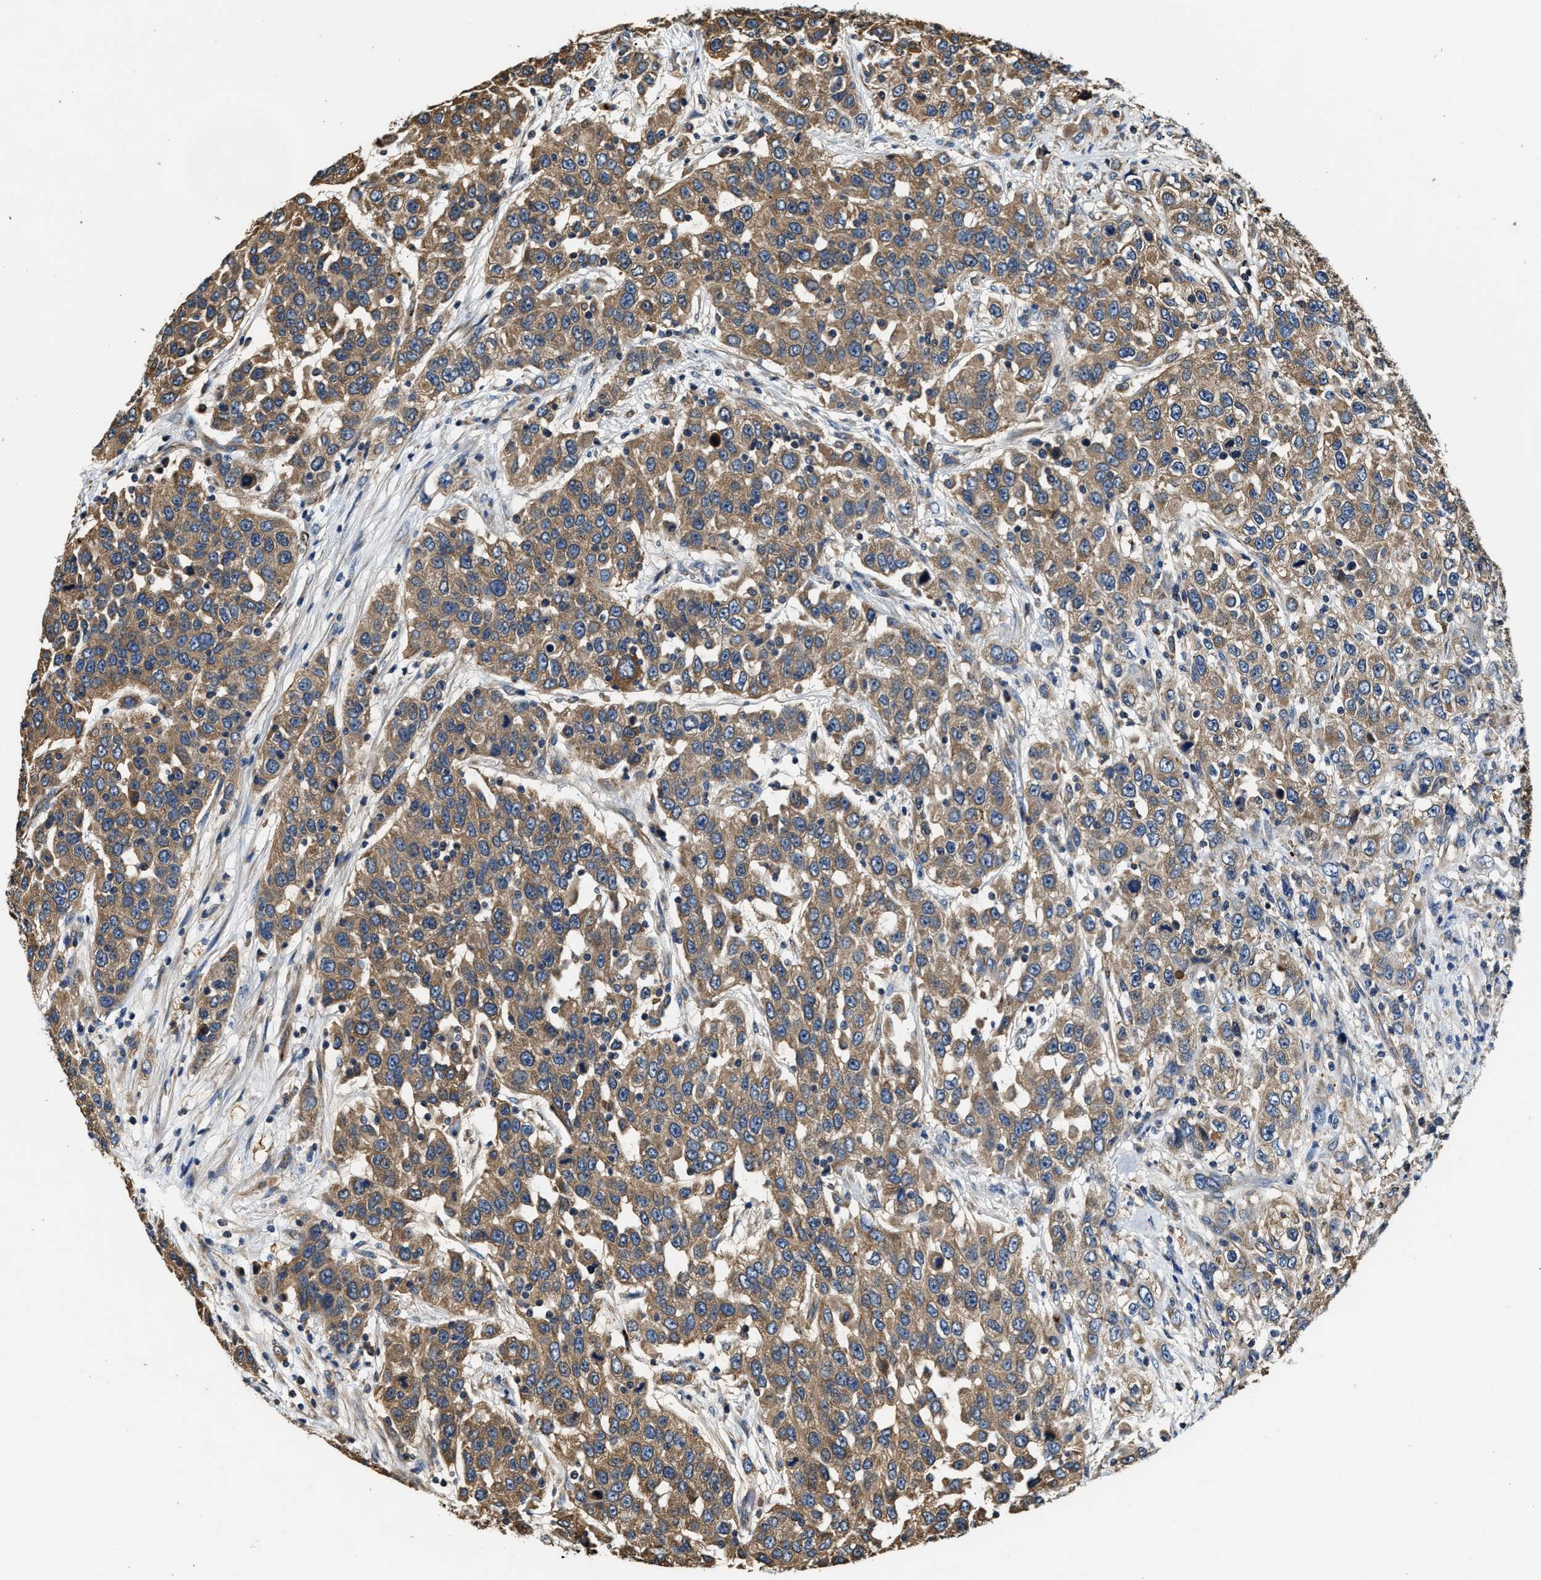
{"staining": {"intensity": "moderate", "quantity": ">75%", "location": "cytoplasmic/membranous"}, "tissue": "urothelial cancer", "cell_type": "Tumor cells", "image_type": "cancer", "snomed": [{"axis": "morphology", "description": "Urothelial carcinoma, High grade"}, {"axis": "topography", "description": "Urinary bladder"}], "caption": "IHC of human urothelial cancer reveals medium levels of moderate cytoplasmic/membranous positivity in approximately >75% of tumor cells.", "gene": "GFRA3", "patient": {"sex": "female", "age": 80}}